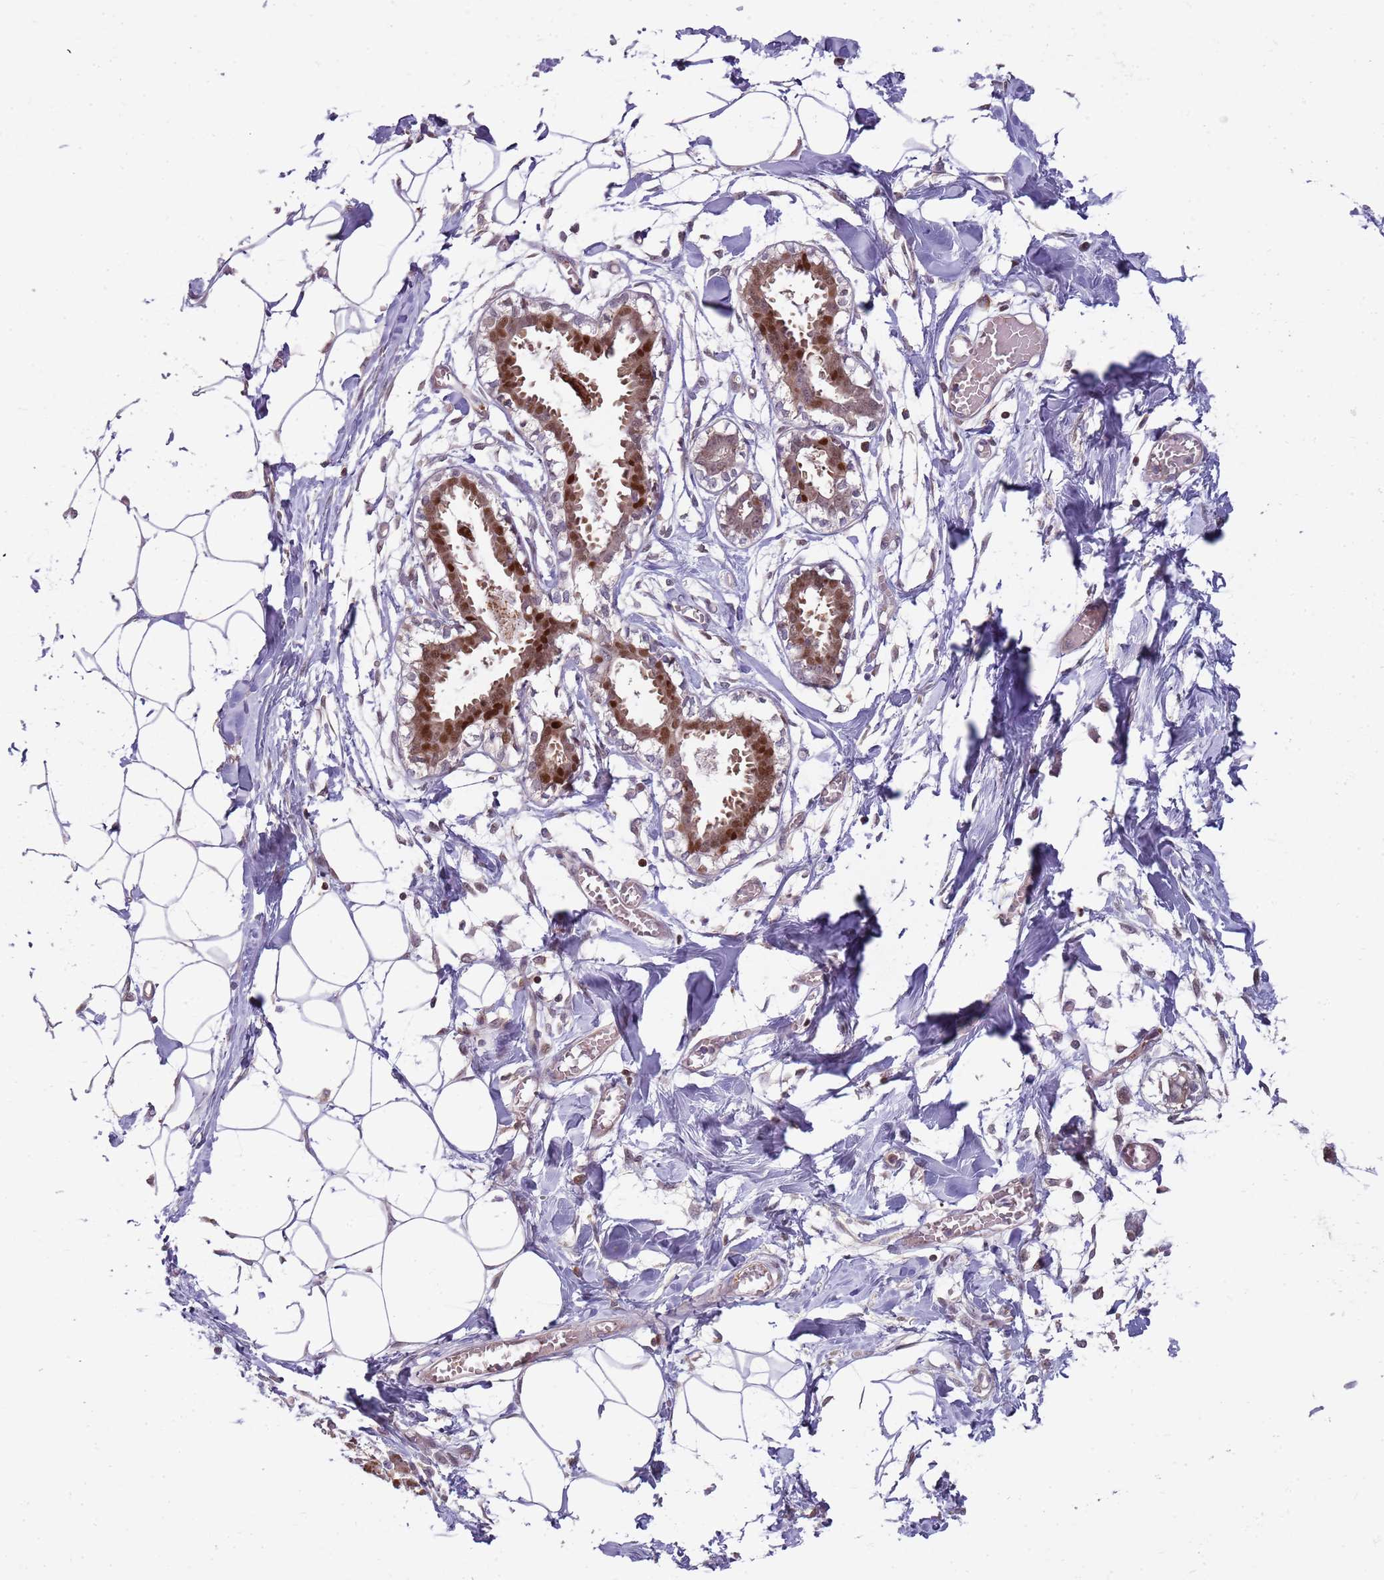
{"staining": {"intensity": "negative", "quantity": "none", "location": "none"}, "tissue": "breast", "cell_type": "Adipocytes", "image_type": "normal", "snomed": [{"axis": "morphology", "description": "Normal tissue, NOS"}, {"axis": "topography", "description": "Breast"}], "caption": "Adipocytes show no significant protein positivity in normal breast. (DAB (3,3'-diaminobenzidine) immunohistochemistry visualized using brightfield microscopy, high magnification).", "gene": "GSTO2", "patient": {"sex": "female", "age": 27}}